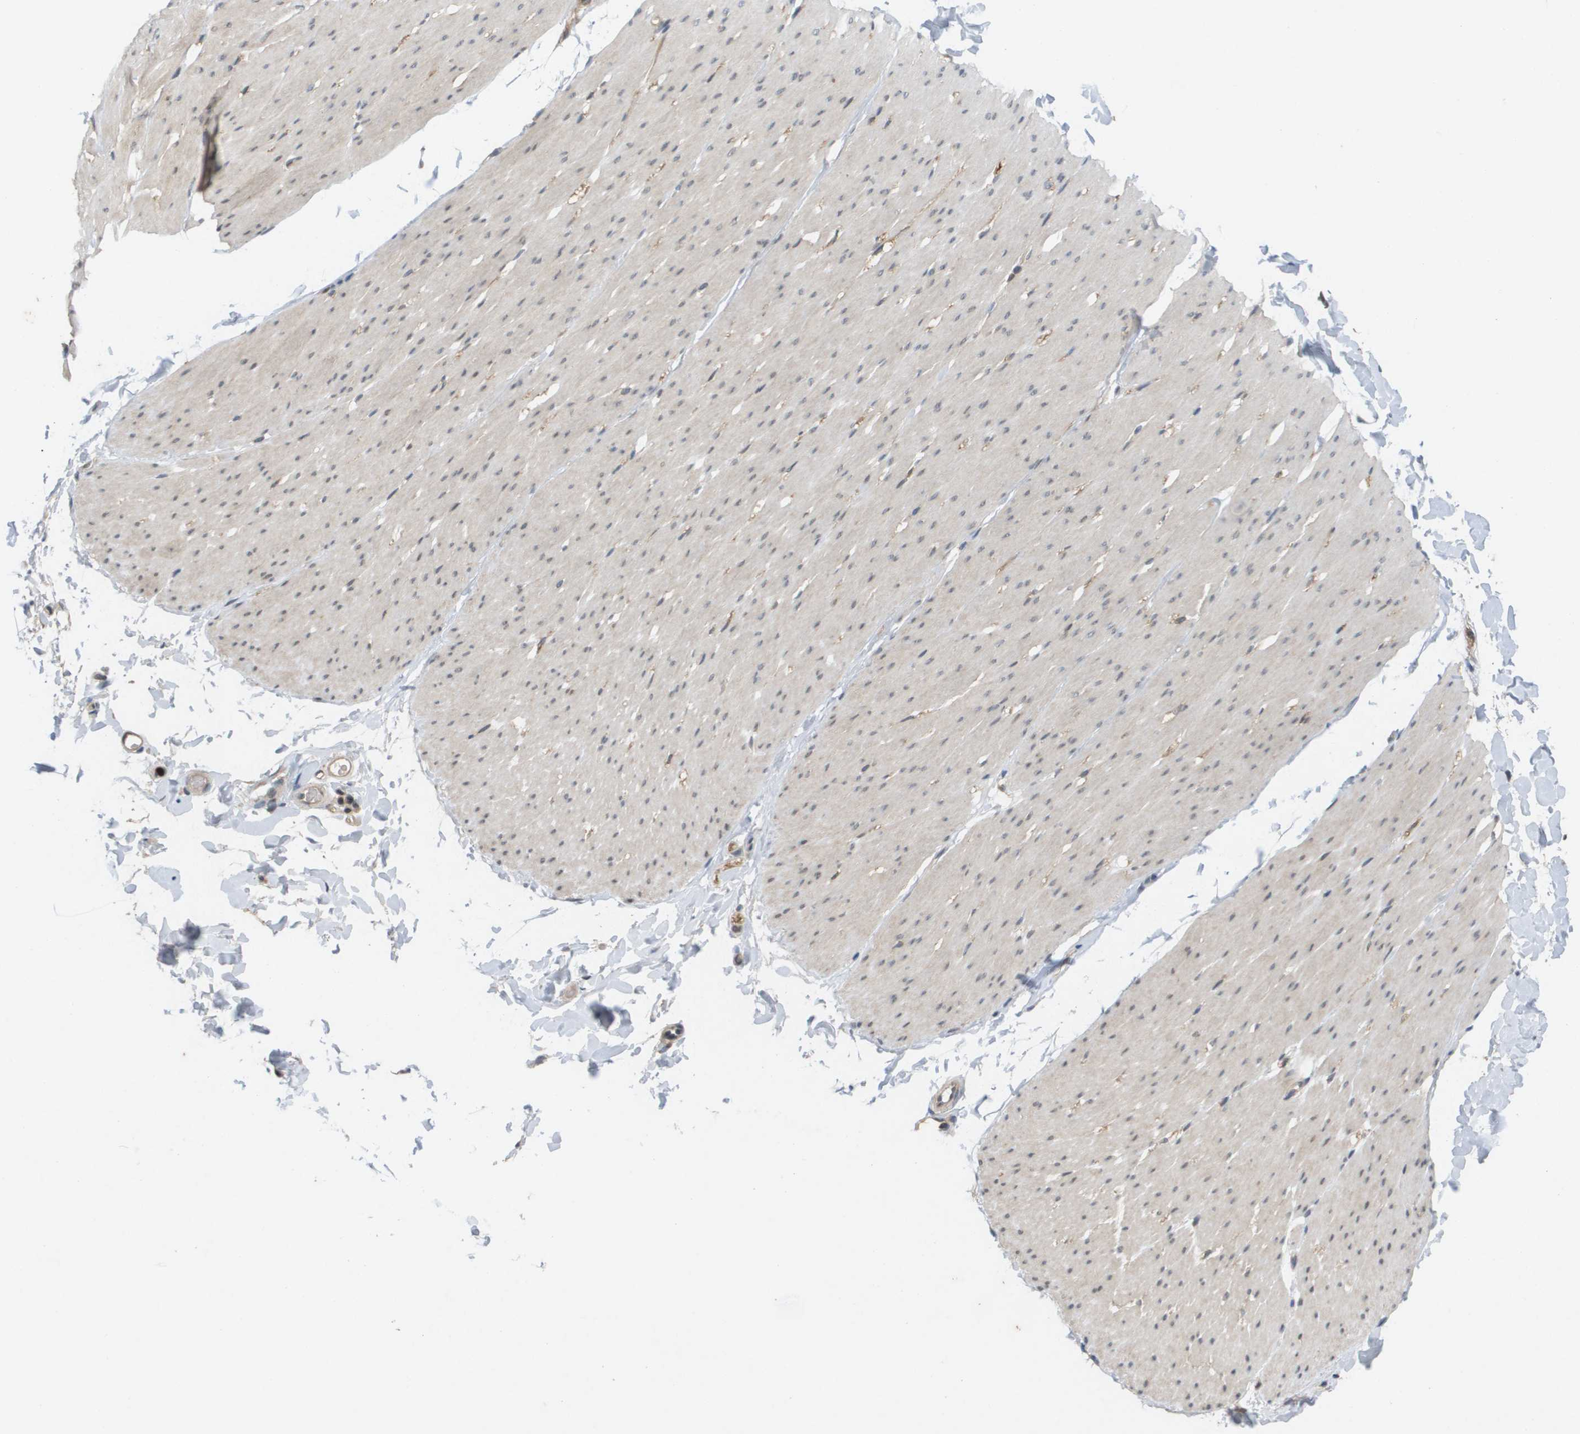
{"staining": {"intensity": "weak", "quantity": "25%-75%", "location": "cytoplasmic/membranous"}, "tissue": "smooth muscle", "cell_type": "Smooth muscle cells", "image_type": "normal", "snomed": [{"axis": "morphology", "description": "Normal tissue, NOS"}, {"axis": "topography", "description": "Smooth muscle"}, {"axis": "topography", "description": "Colon"}], "caption": "Smooth muscle stained for a protein reveals weak cytoplasmic/membranous positivity in smooth muscle cells.", "gene": "PALD1", "patient": {"sex": "male", "age": 67}}